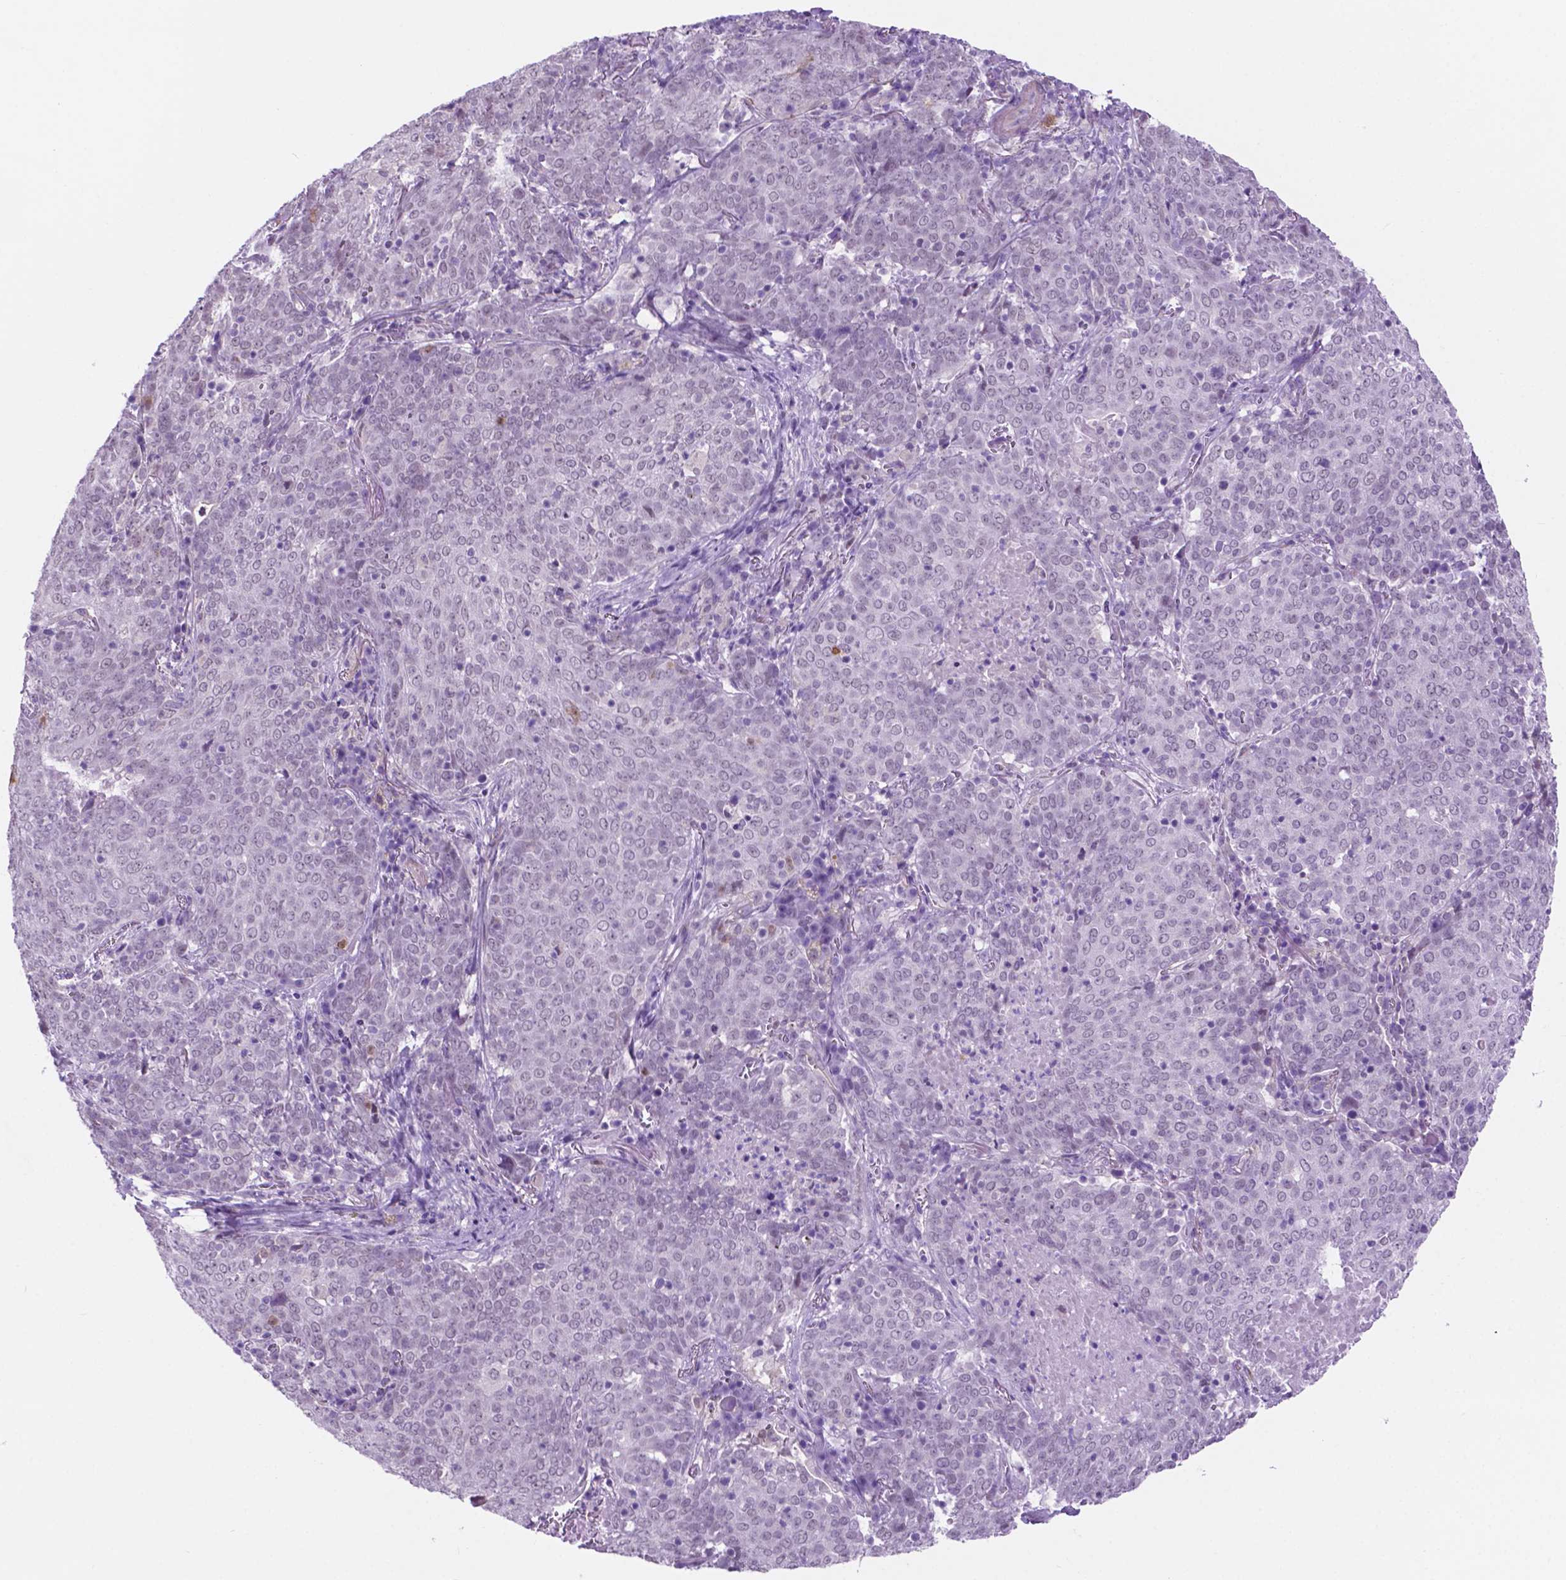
{"staining": {"intensity": "negative", "quantity": "none", "location": "none"}, "tissue": "lung cancer", "cell_type": "Tumor cells", "image_type": "cancer", "snomed": [{"axis": "morphology", "description": "Squamous cell carcinoma, NOS"}, {"axis": "topography", "description": "Lung"}], "caption": "Lung cancer stained for a protein using immunohistochemistry exhibits no staining tumor cells.", "gene": "ACY3", "patient": {"sex": "male", "age": 82}}